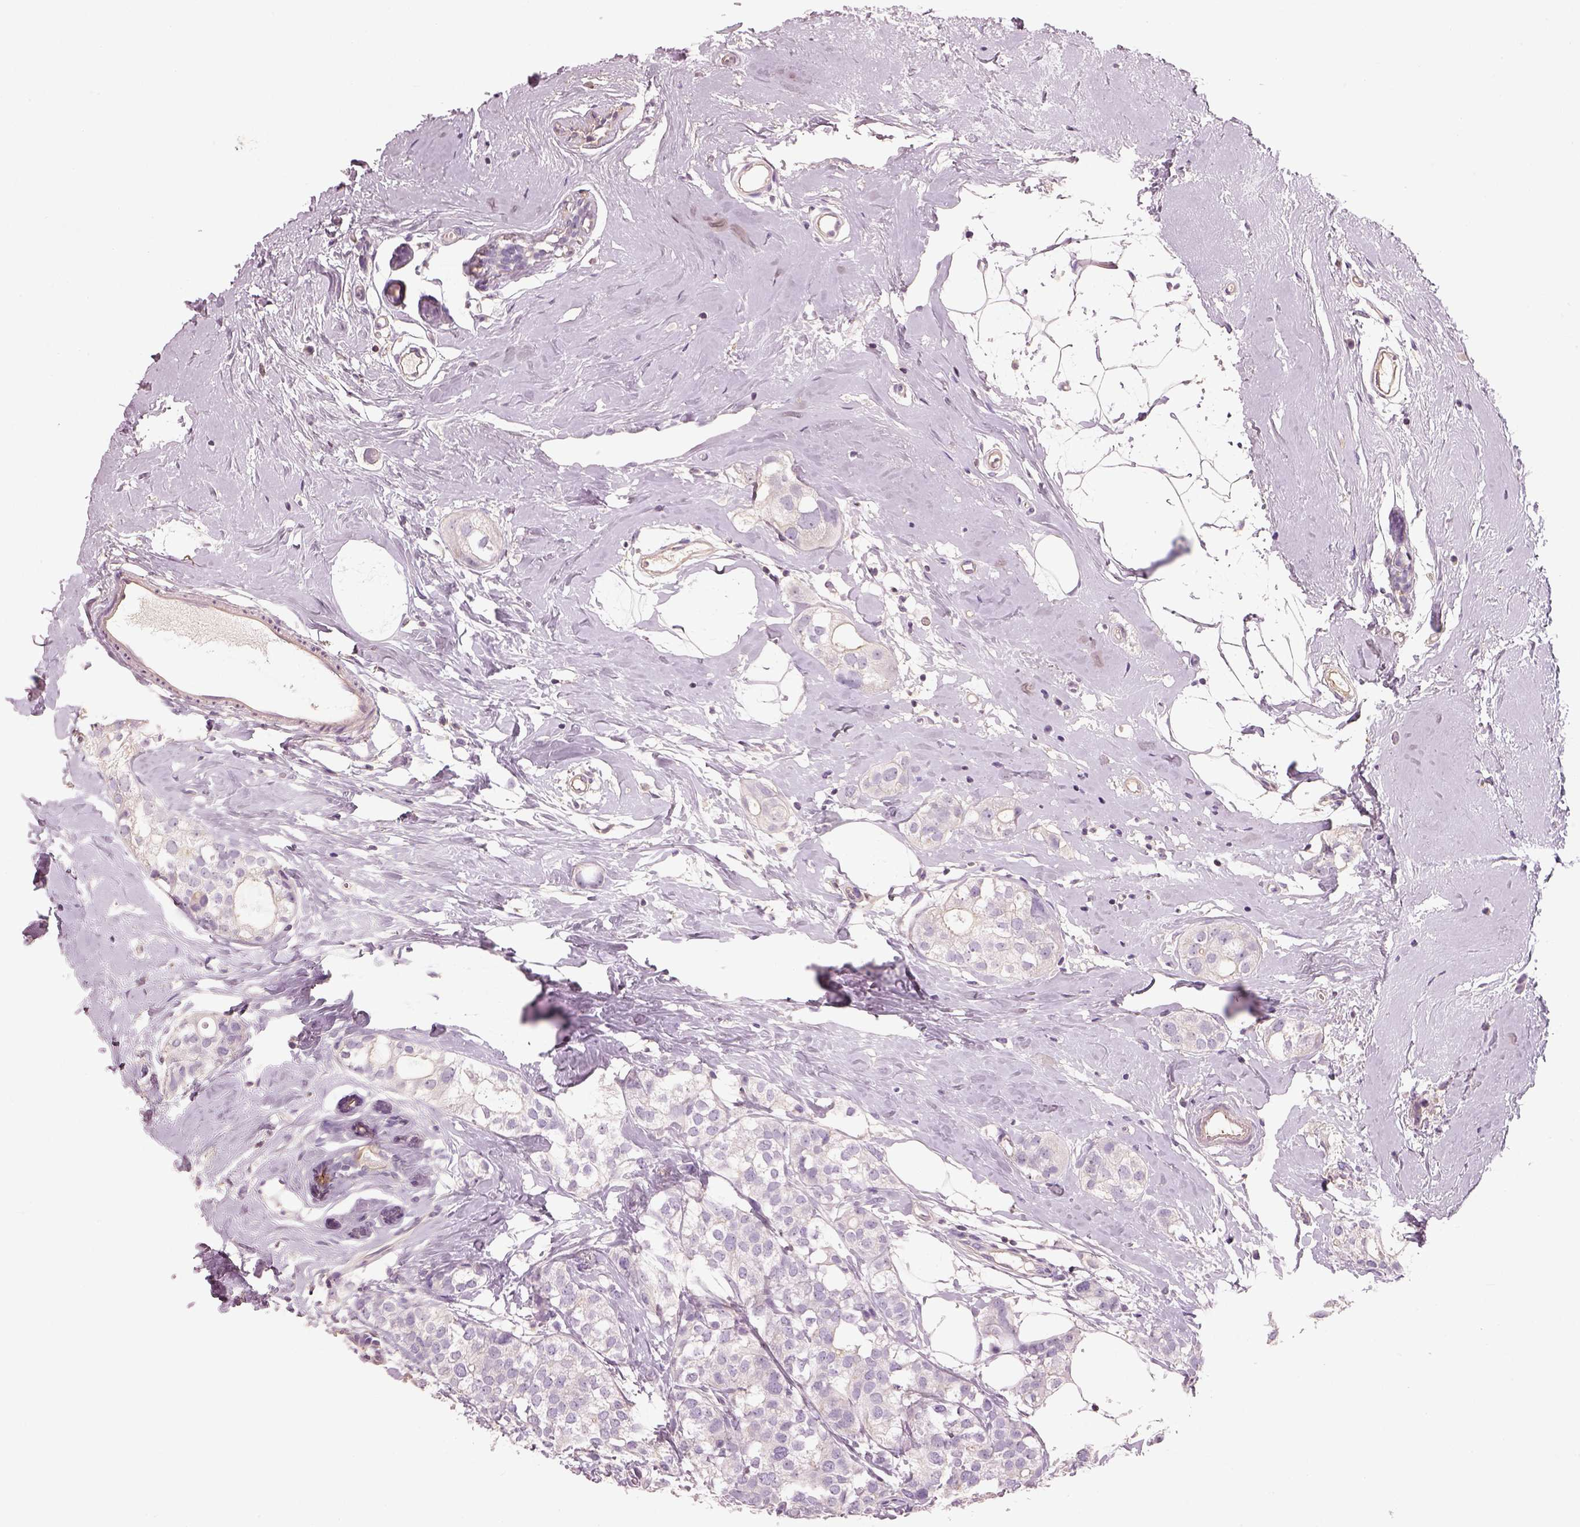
{"staining": {"intensity": "negative", "quantity": "none", "location": "none"}, "tissue": "breast cancer", "cell_type": "Tumor cells", "image_type": "cancer", "snomed": [{"axis": "morphology", "description": "Duct carcinoma"}, {"axis": "topography", "description": "Breast"}], "caption": "Immunohistochemistry photomicrograph of neoplastic tissue: human invasive ductal carcinoma (breast) stained with DAB (3,3'-diaminobenzidine) demonstrates no significant protein staining in tumor cells.", "gene": "OTUD6A", "patient": {"sex": "female", "age": 40}}